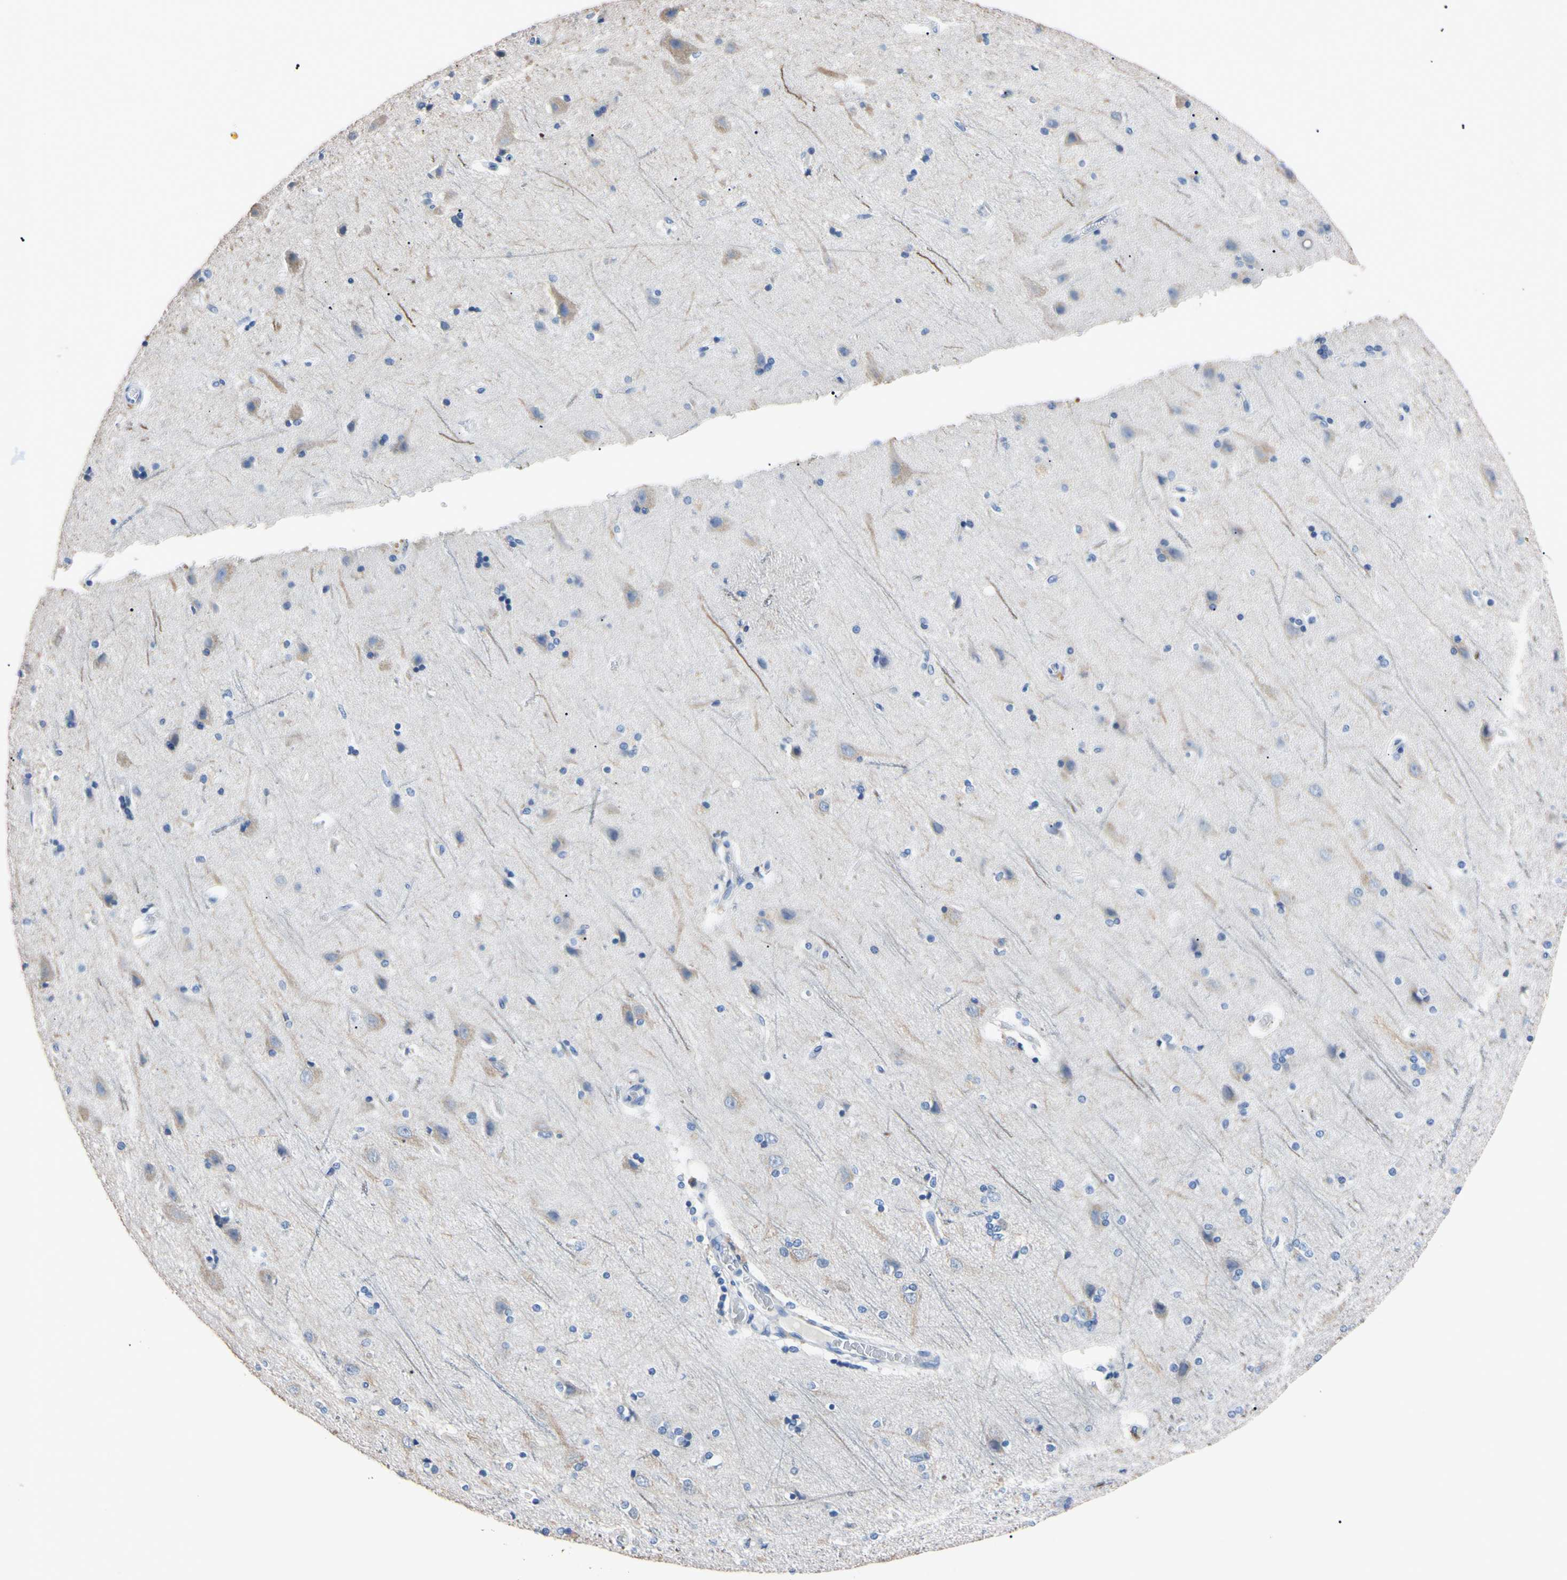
{"staining": {"intensity": "negative", "quantity": "none", "location": "none"}, "tissue": "cerebral cortex", "cell_type": "Endothelial cells", "image_type": "normal", "snomed": [{"axis": "morphology", "description": "Normal tissue, NOS"}, {"axis": "topography", "description": "Cerebral cortex"}], "caption": "A high-resolution histopathology image shows immunohistochemistry (IHC) staining of unremarkable cerebral cortex, which displays no significant staining in endothelial cells.", "gene": "PNKD", "patient": {"sex": "female", "age": 54}}